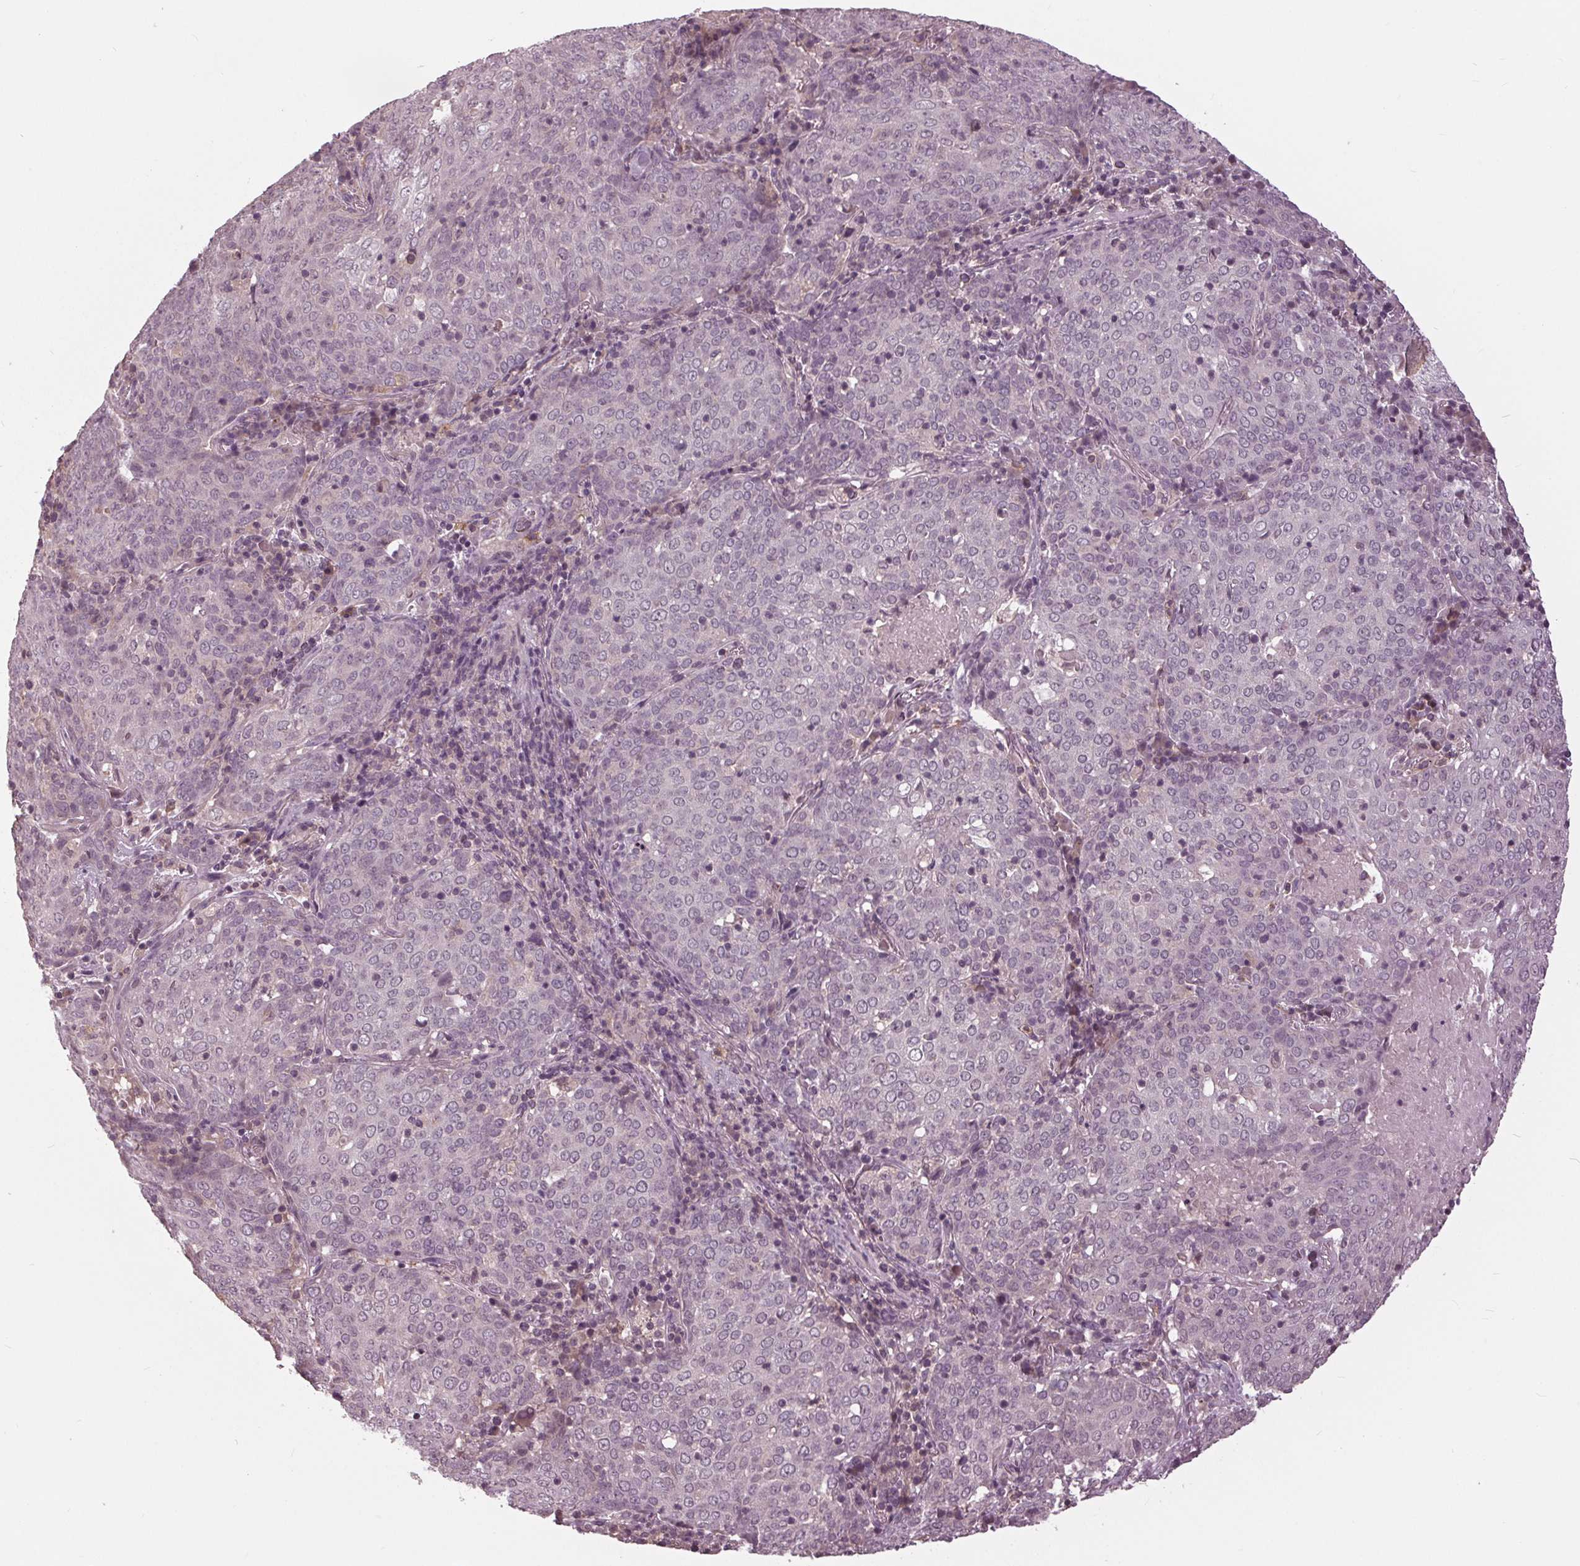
{"staining": {"intensity": "negative", "quantity": "none", "location": "none"}, "tissue": "lung cancer", "cell_type": "Tumor cells", "image_type": "cancer", "snomed": [{"axis": "morphology", "description": "Squamous cell carcinoma, NOS"}, {"axis": "topography", "description": "Lung"}], "caption": "The micrograph reveals no staining of tumor cells in lung cancer. (DAB (3,3'-diaminobenzidine) immunohistochemistry with hematoxylin counter stain).", "gene": "SIGLEC6", "patient": {"sex": "male", "age": 82}}